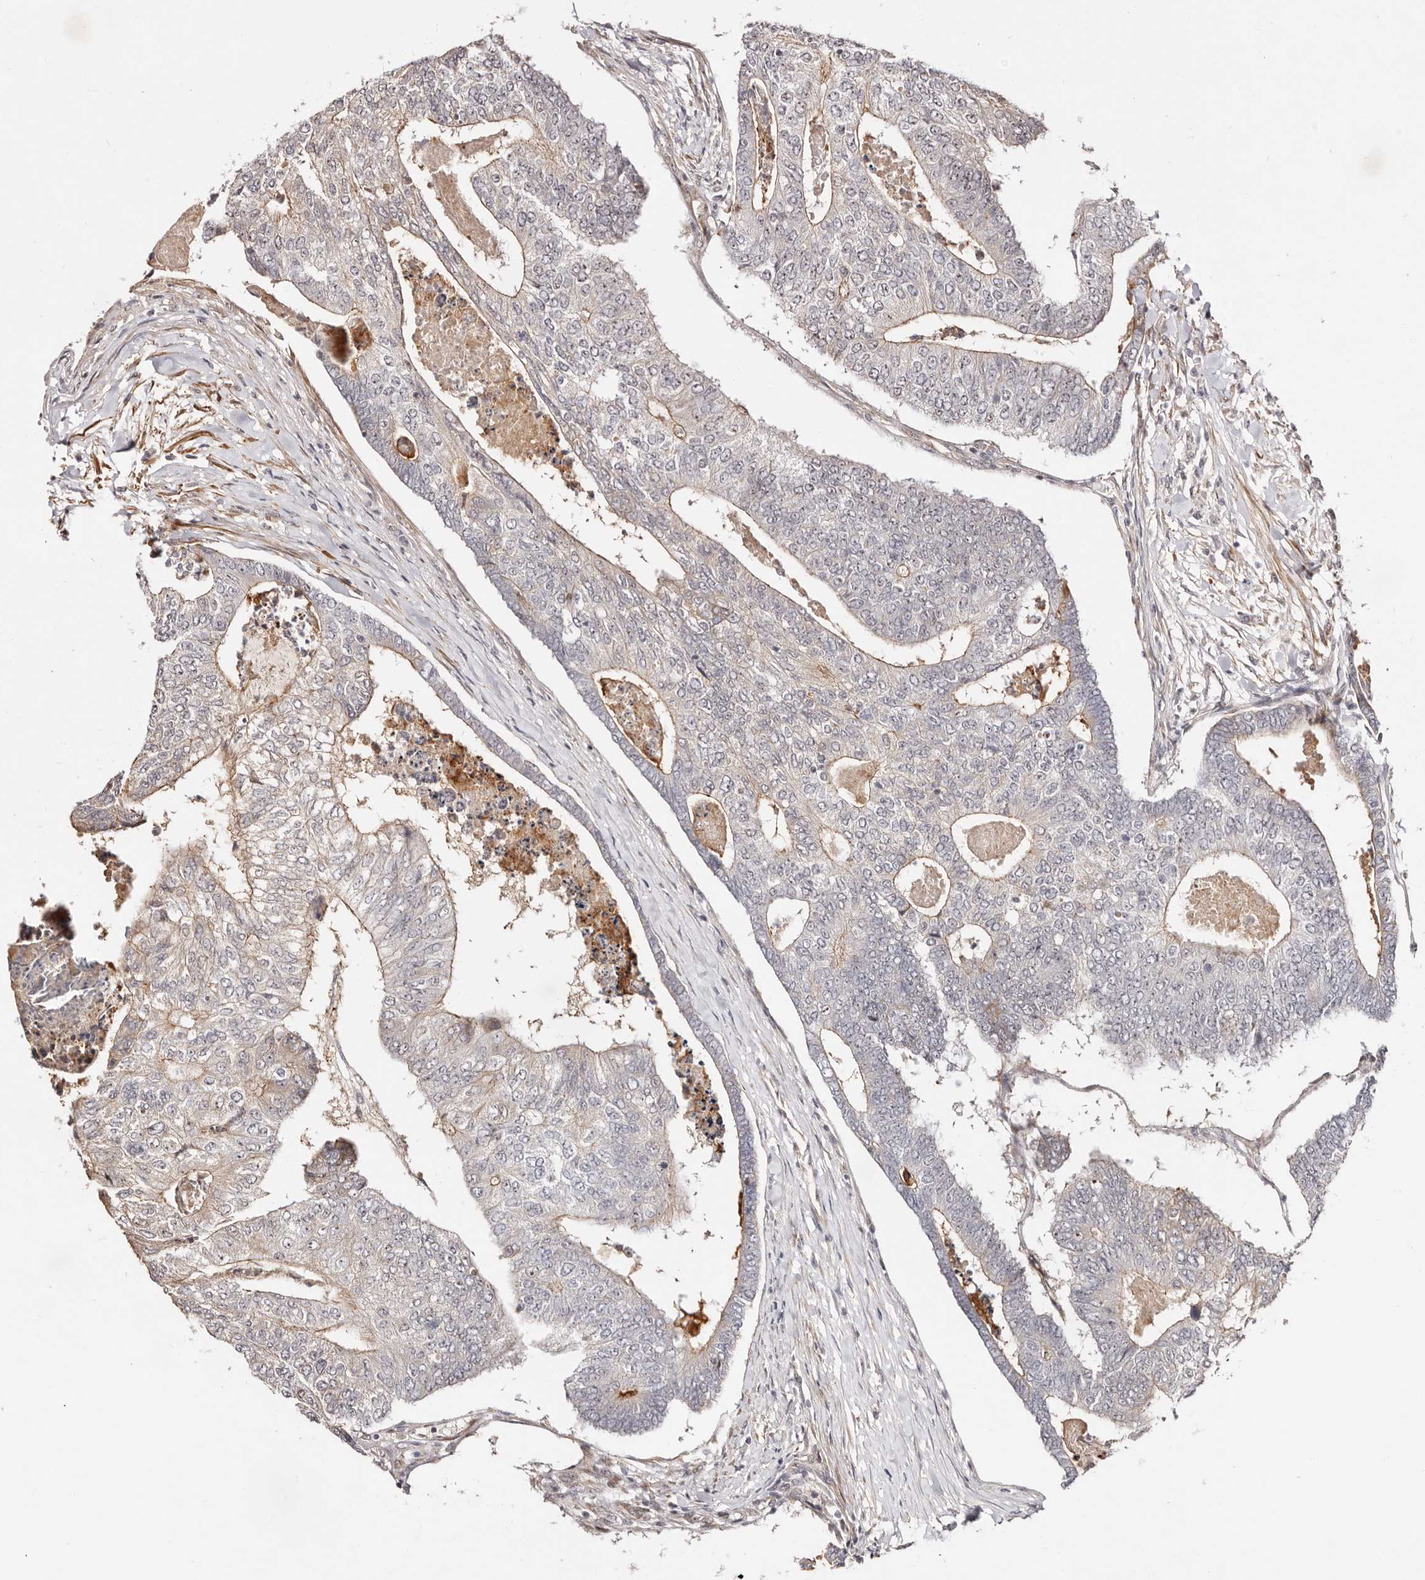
{"staining": {"intensity": "moderate", "quantity": "<25%", "location": "cytoplasmic/membranous"}, "tissue": "colorectal cancer", "cell_type": "Tumor cells", "image_type": "cancer", "snomed": [{"axis": "morphology", "description": "Adenocarcinoma, NOS"}, {"axis": "topography", "description": "Colon"}], "caption": "The immunohistochemical stain highlights moderate cytoplasmic/membranous staining in tumor cells of adenocarcinoma (colorectal) tissue. The staining was performed using DAB (3,3'-diaminobenzidine), with brown indicating positive protein expression. Nuclei are stained blue with hematoxylin.", "gene": "ODF2L", "patient": {"sex": "female", "age": 67}}